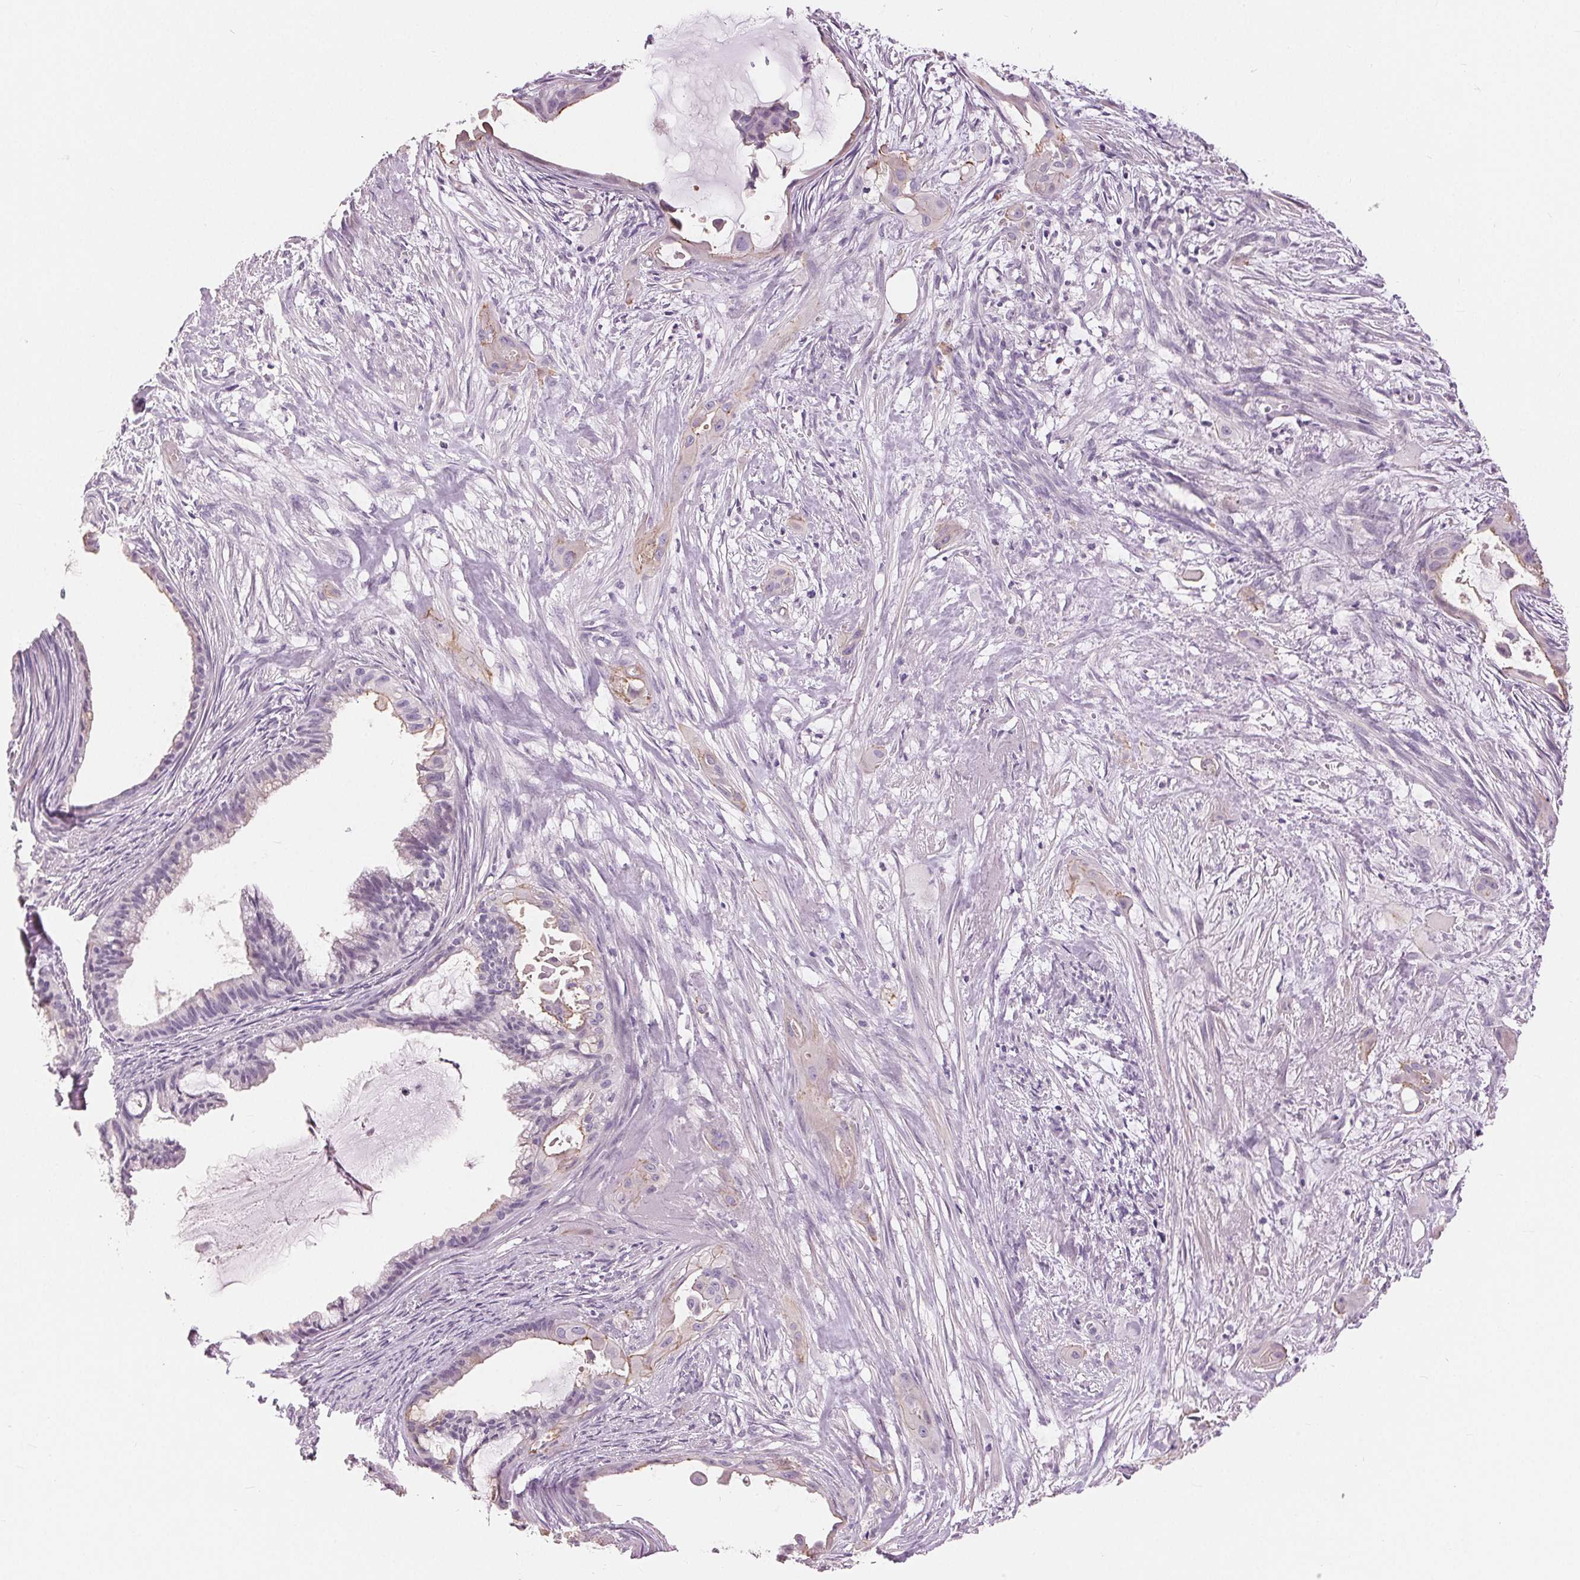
{"staining": {"intensity": "negative", "quantity": "none", "location": "none"}, "tissue": "endometrial cancer", "cell_type": "Tumor cells", "image_type": "cancer", "snomed": [{"axis": "morphology", "description": "Adenocarcinoma, NOS"}, {"axis": "topography", "description": "Endometrium"}], "caption": "Photomicrograph shows no significant protein positivity in tumor cells of endometrial cancer (adenocarcinoma).", "gene": "MISP", "patient": {"sex": "female", "age": 86}}